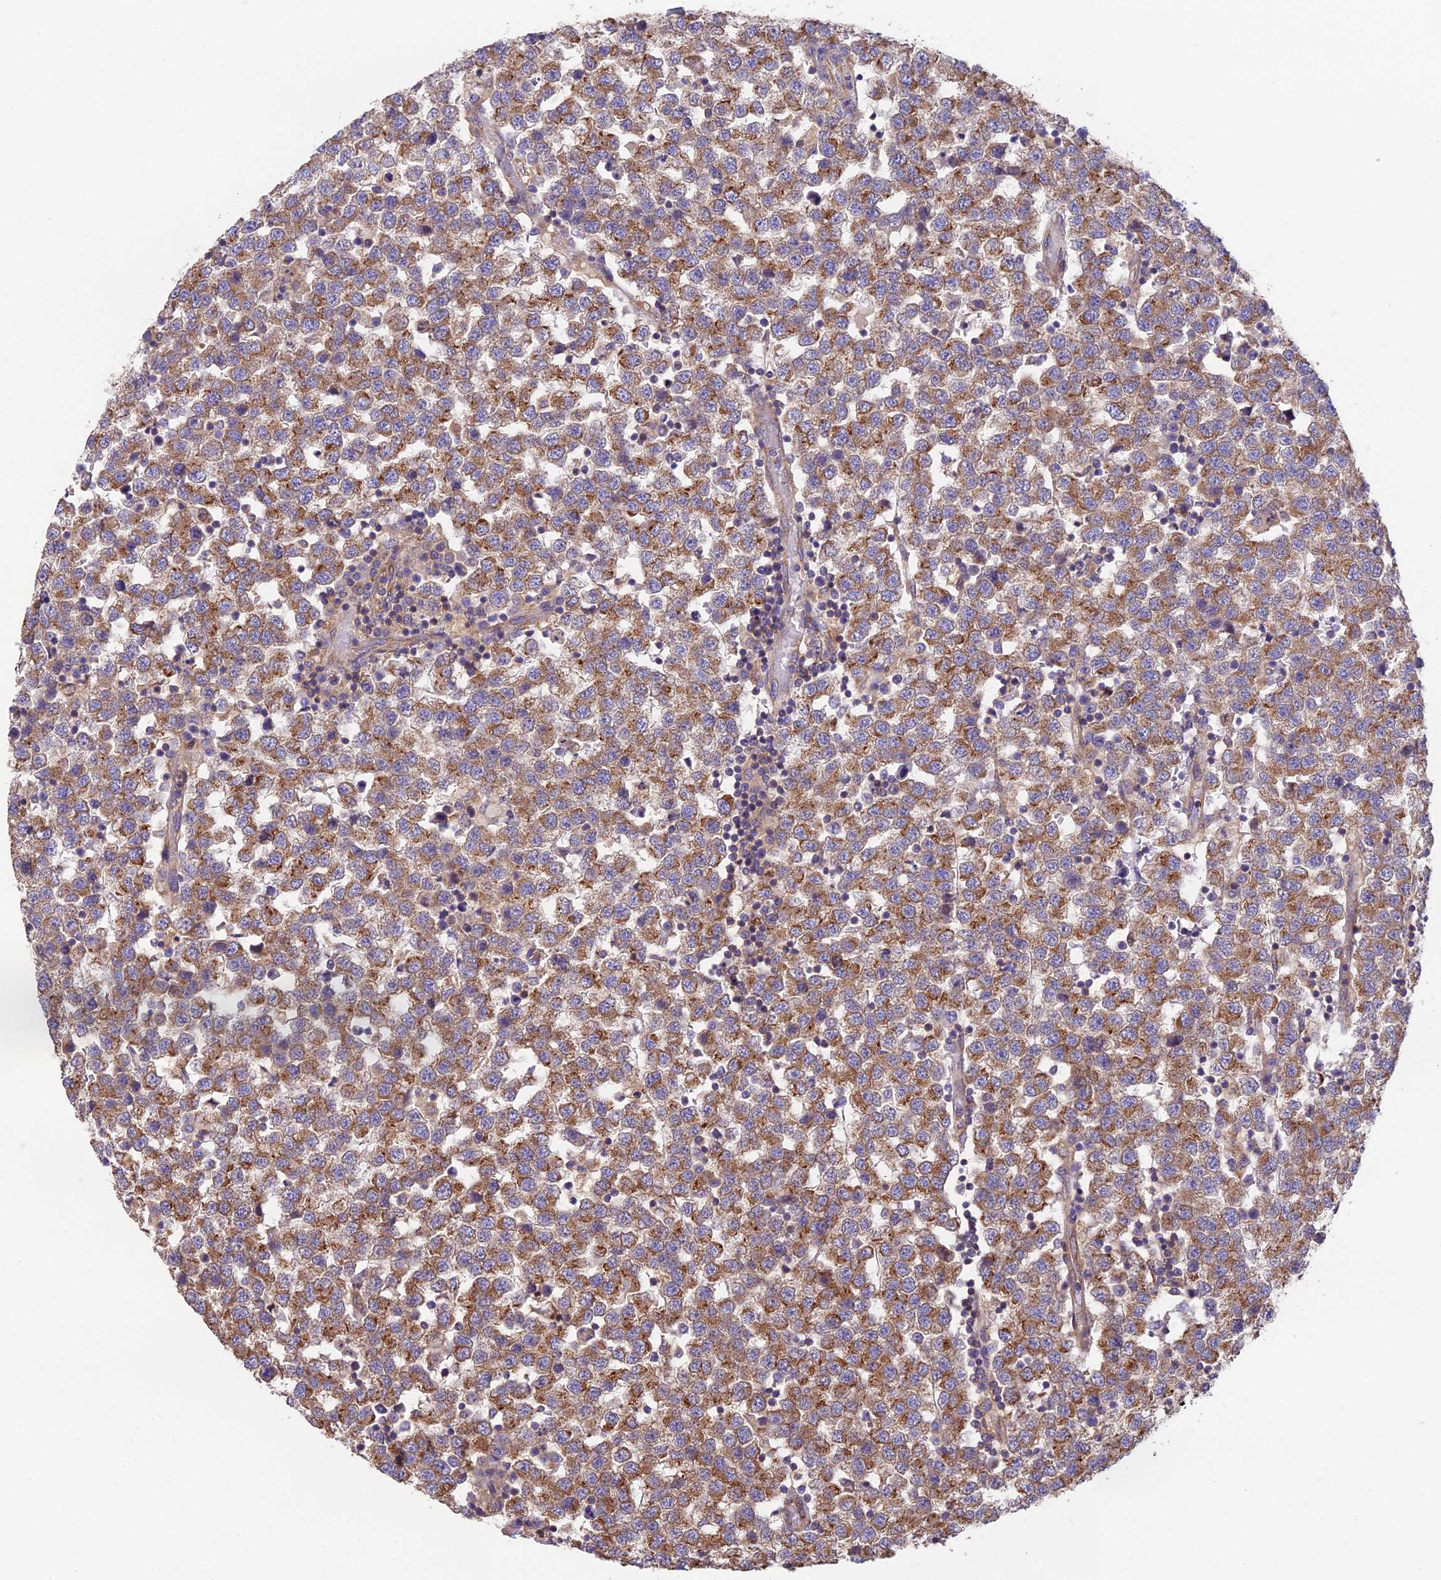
{"staining": {"intensity": "moderate", "quantity": ">75%", "location": "cytoplasmic/membranous"}, "tissue": "testis cancer", "cell_type": "Tumor cells", "image_type": "cancer", "snomed": [{"axis": "morphology", "description": "Seminoma, NOS"}, {"axis": "topography", "description": "Testis"}], "caption": "Brown immunohistochemical staining in seminoma (testis) displays moderate cytoplasmic/membranous positivity in about >75% of tumor cells.", "gene": "BLOC1S4", "patient": {"sex": "male", "age": 34}}